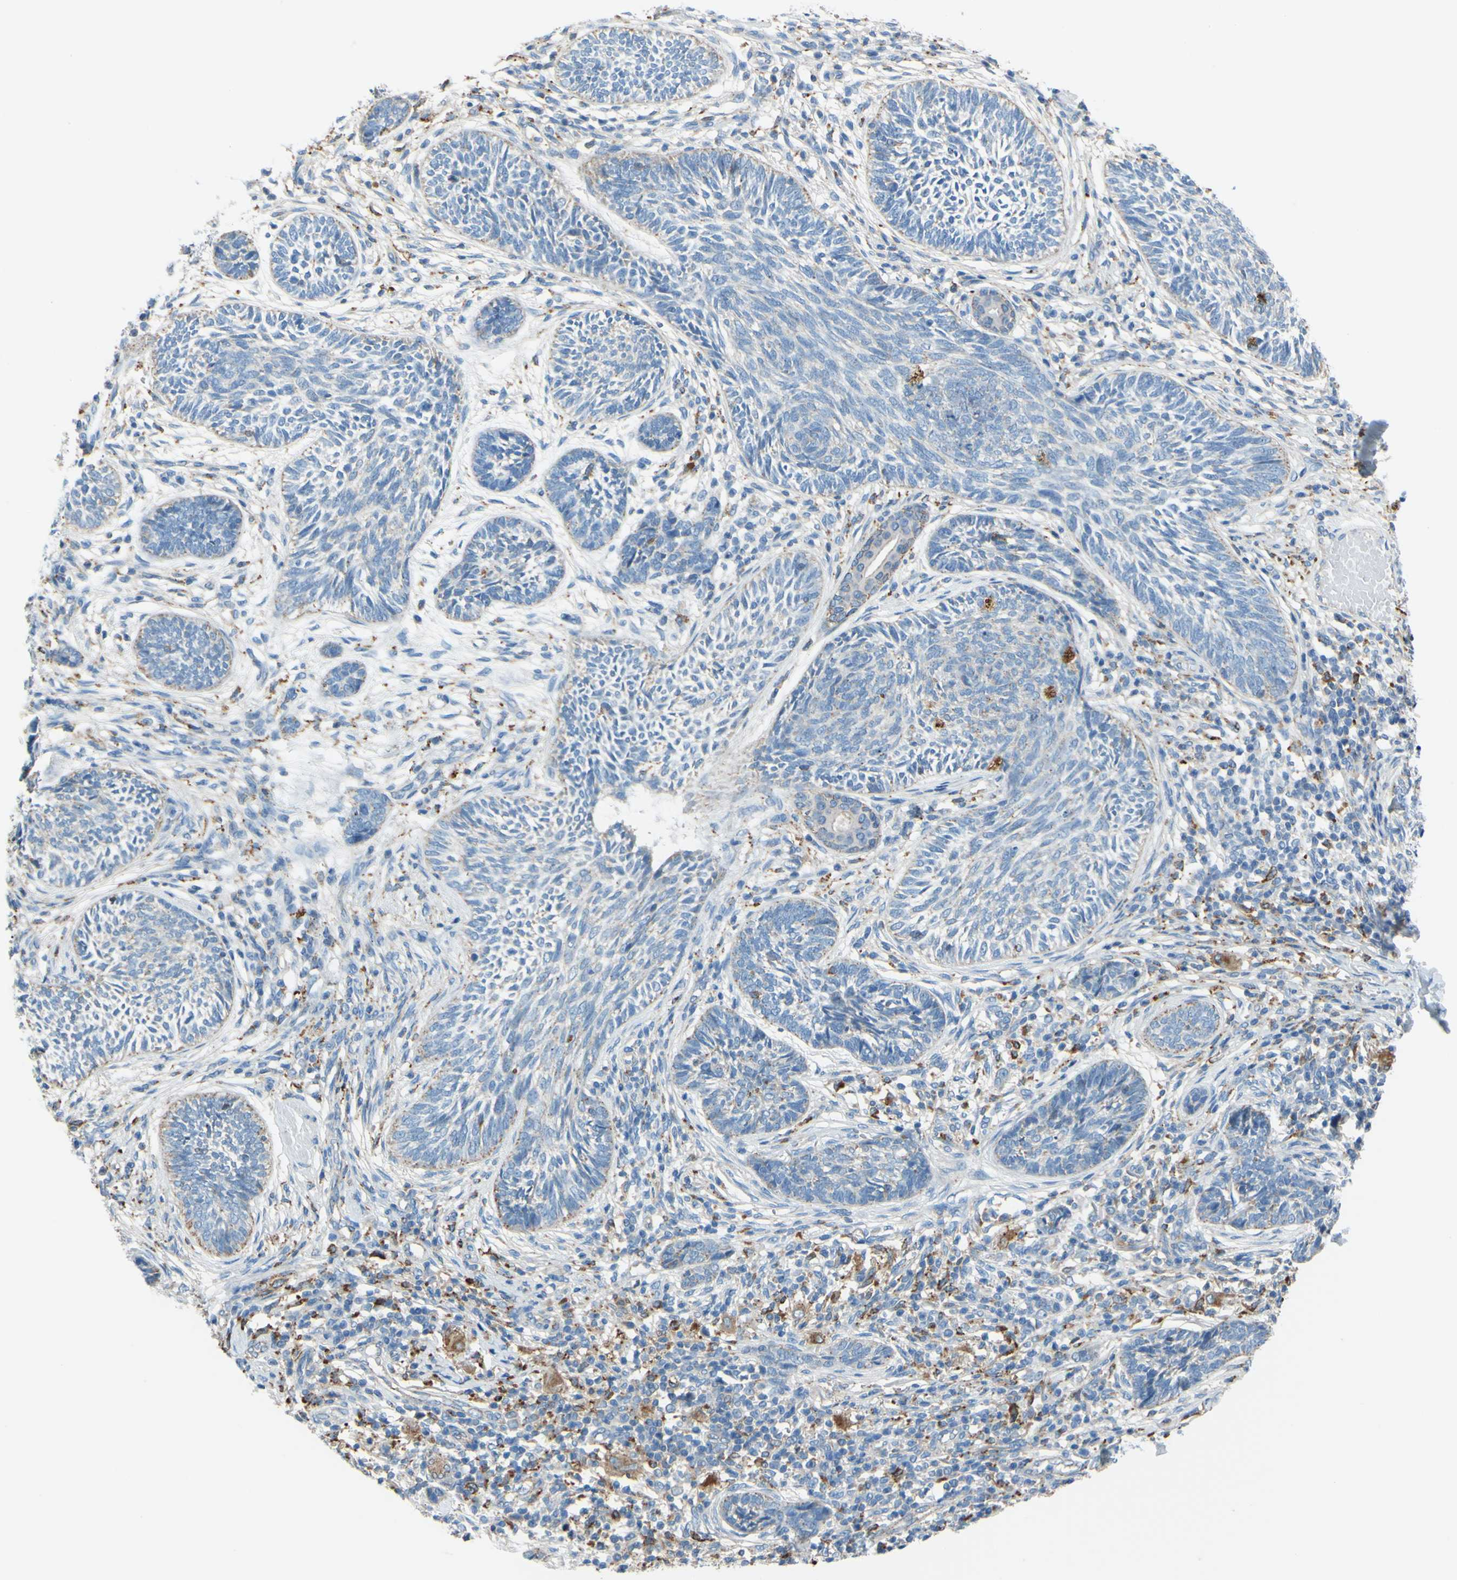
{"staining": {"intensity": "weak", "quantity": "25%-75%", "location": "cytoplasmic/membranous"}, "tissue": "skin cancer", "cell_type": "Tumor cells", "image_type": "cancer", "snomed": [{"axis": "morphology", "description": "Papilloma, NOS"}, {"axis": "morphology", "description": "Basal cell carcinoma"}, {"axis": "topography", "description": "Skin"}], "caption": "Protein expression analysis of human skin cancer reveals weak cytoplasmic/membranous staining in about 25%-75% of tumor cells. (IHC, brightfield microscopy, high magnification).", "gene": "CTSD", "patient": {"sex": "male", "age": 87}}